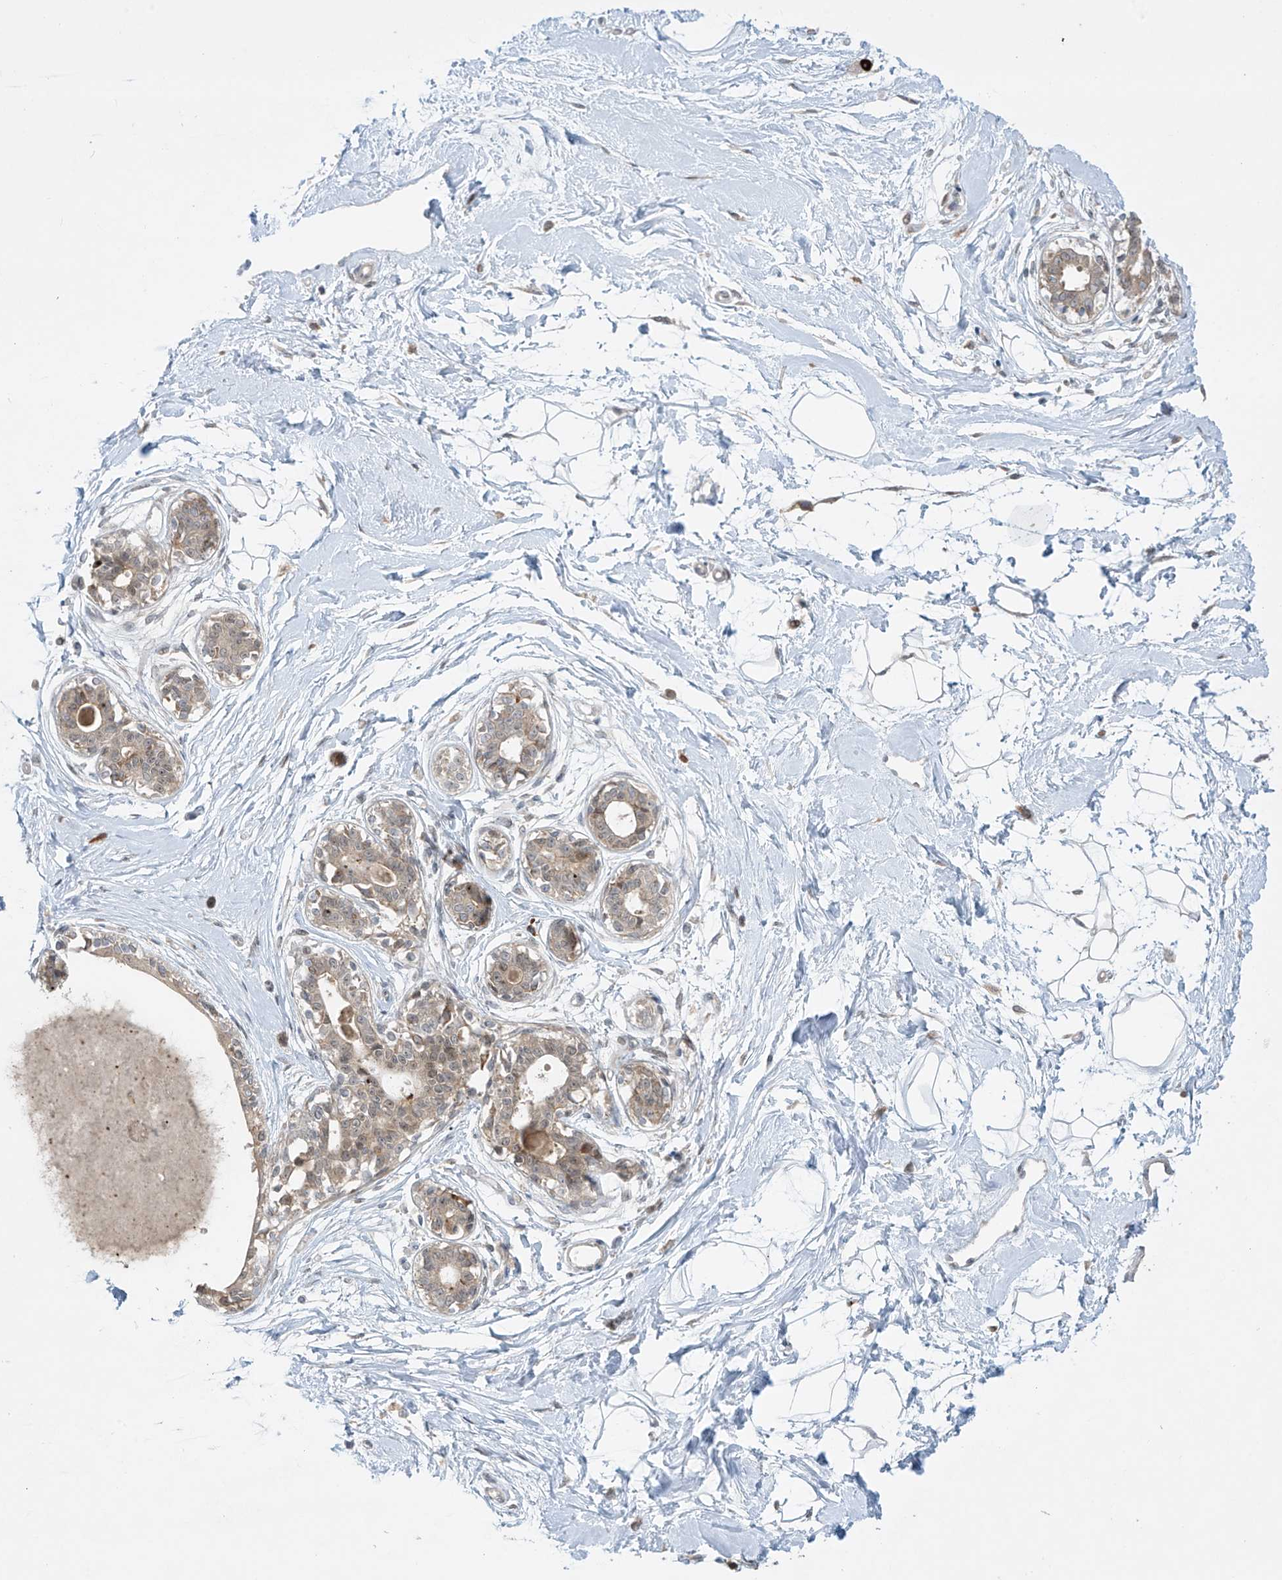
{"staining": {"intensity": "negative", "quantity": "none", "location": "none"}, "tissue": "breast", "cell_type": "Adipocytes", "image_type": "normal", "snomed": [{"axis": "morphology", "description": "Normal tissue, NOS"}, {"axis": "topography", "description": "Breast"}], "caption": "IHC image of unremarkable breast: breast stained with DAB displays no significant protein expression in adipocytes.", "gene": "PPAT", "patient": {"sex": "female", "age": 45}}